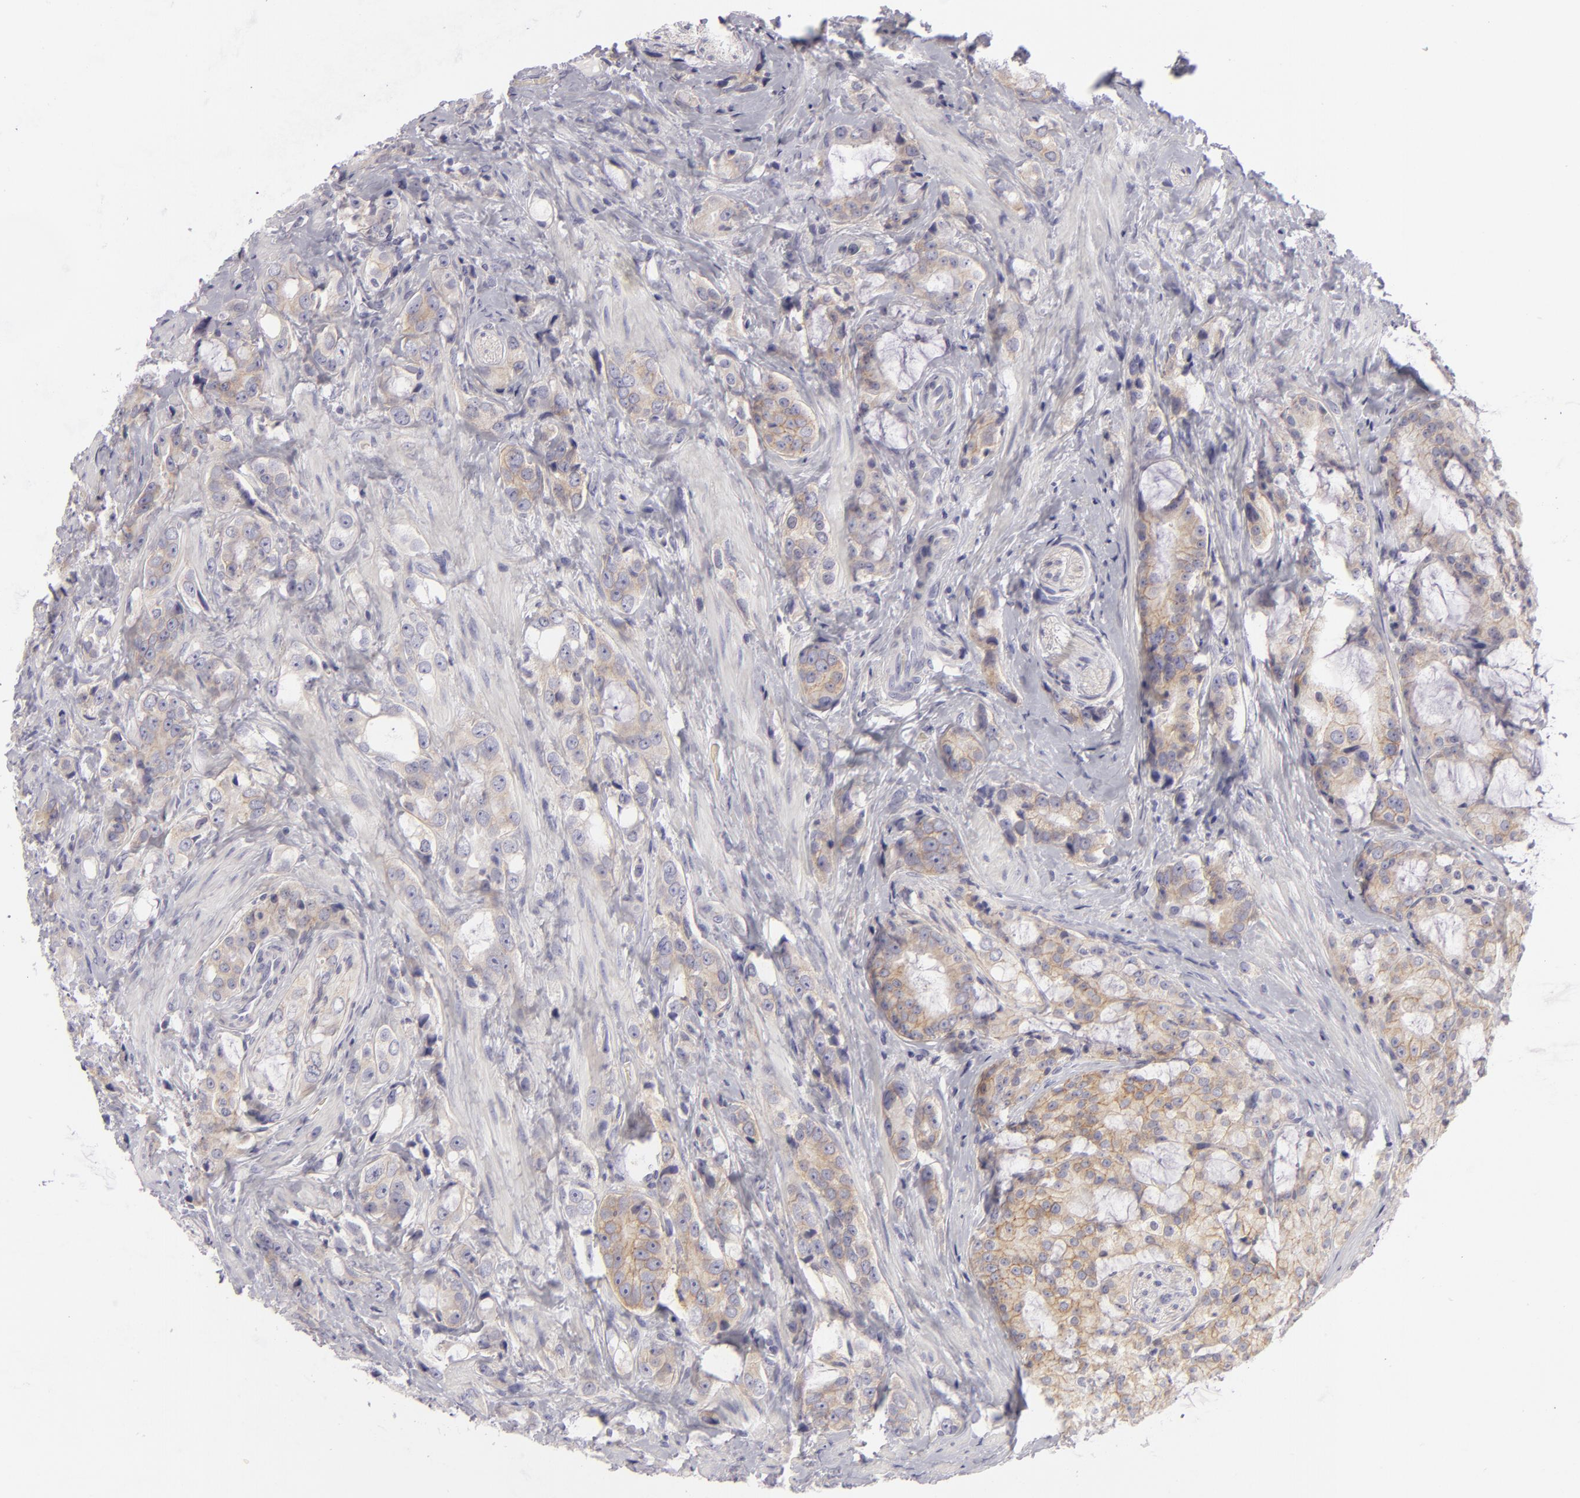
{"staining": {"intensity": "weak", "quantity": "25%-75%", "location": "cytoplasmic/membranous"}, "tissue": "prostate cancer", "cell_type": "Tumor cells", "image_type": "cancer", "snomed": [{"axis": "morphology", "description": "Adenocarcinoma, Medium grade"}, {"axis": "topography", "description": "Prostate"}], "caption": "Tumor cells demonstrate low levels of weak cytoplasmic/membranous expression in about 25%-75% of cells in prostate cancer (medium-grade adenocarcinoma).", "gene": "DLG4", "patient": {"sex": "male", "age": 70}}